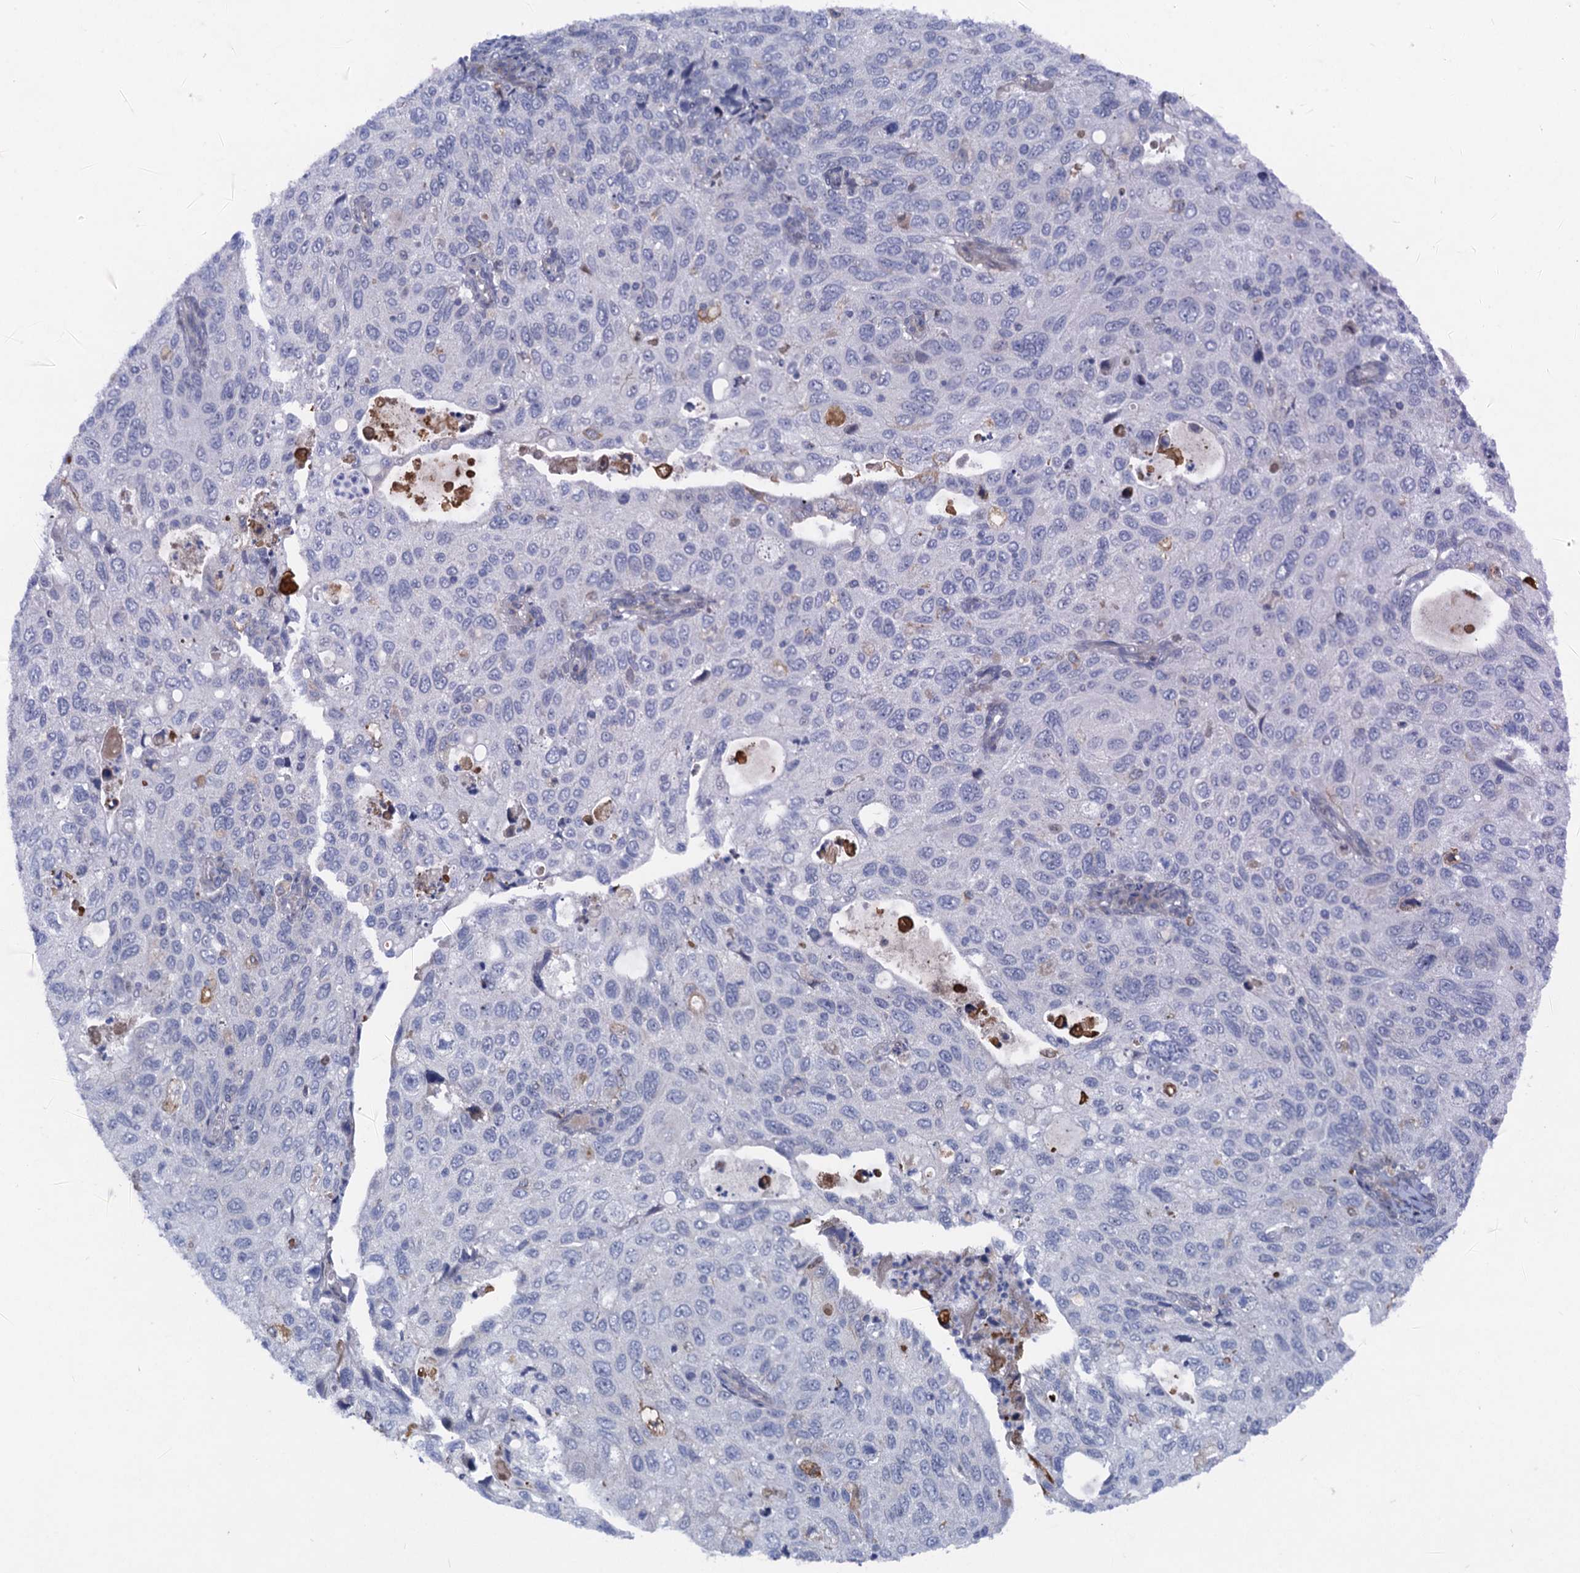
{"staining": {"intensity": "negative", "quantity": "none", "location": "none"}, "tissue": "cervical cancer", "cell_type": "Tumor cells", "image_type": "cancer", "snomed": [{"axis": "morphology", "description": "Squamous cell carcinoma, NOS"}, {"axis": "topography", "description": "Cervix"}], "caption": "A histopathology image of cervical squamous cell carcinoma stained for a protein exhibits no brown staining in tumor cells.", "gene": "QPCTL", "patient": {"sex": "female", "age": 70}}